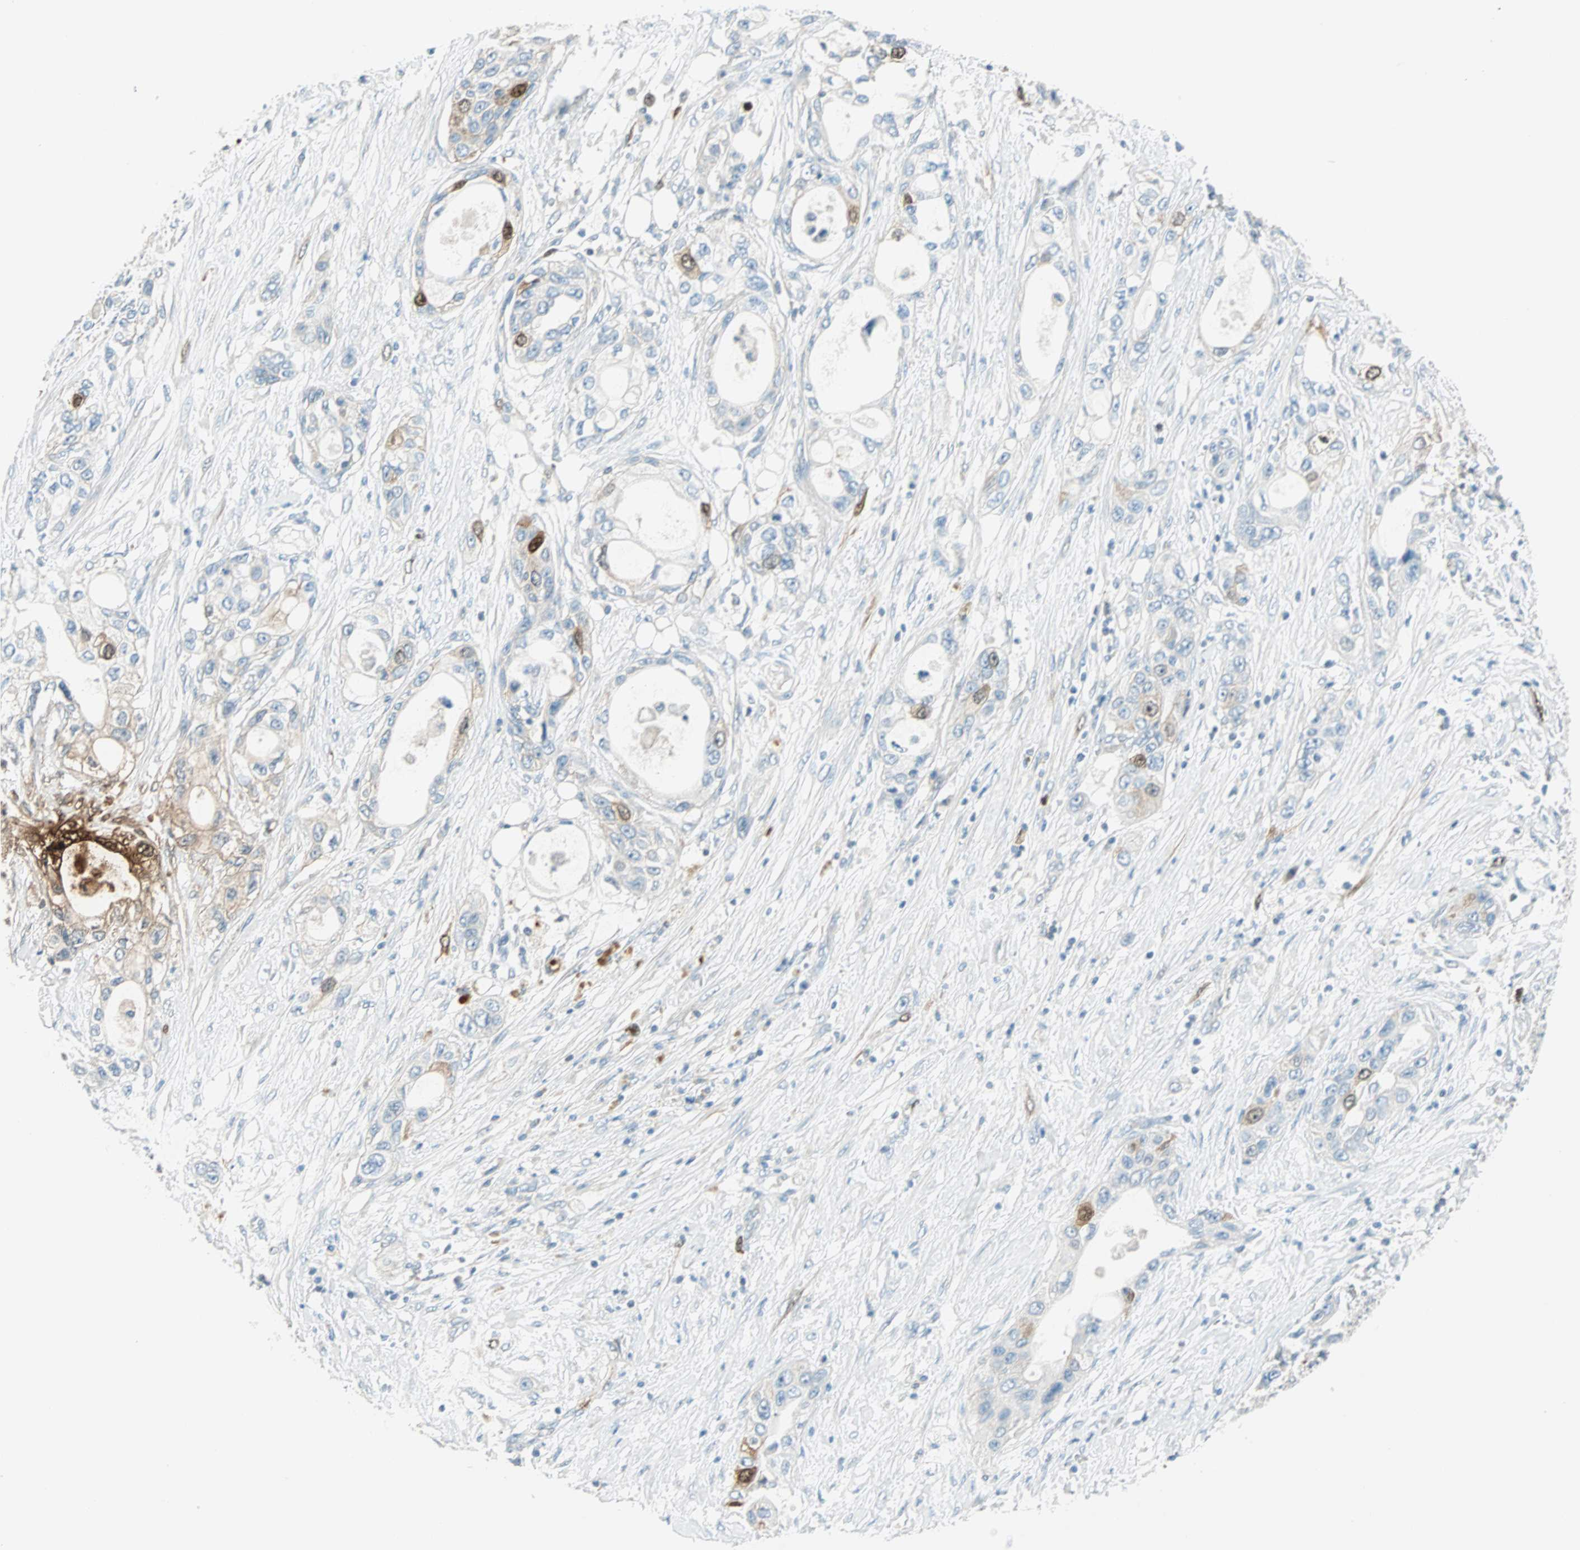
{"staining": {"intensity": "moderate", "quantity": "<25%", "location": "cytoplasmic/membranous,nuclear"}, "tissue": "pancreatic cancer", "cell_type": "Tumor cells", "image_type": "cancer", "snomed": [{"axis": "morphology", "description": "Adenocarcinoma, NOS"}, {"axis": "topography", "description": "Pancreas"}], "caption": "This is an image of immunohistochemistry (IHC) staining of pancreatic adenocarcinoma, which shows moderate staining in the cytoplasmic/membranous and nuclear of tumor cells.", "gene": "PTTG1", "patient": {"sex": "female", "age": 70}}